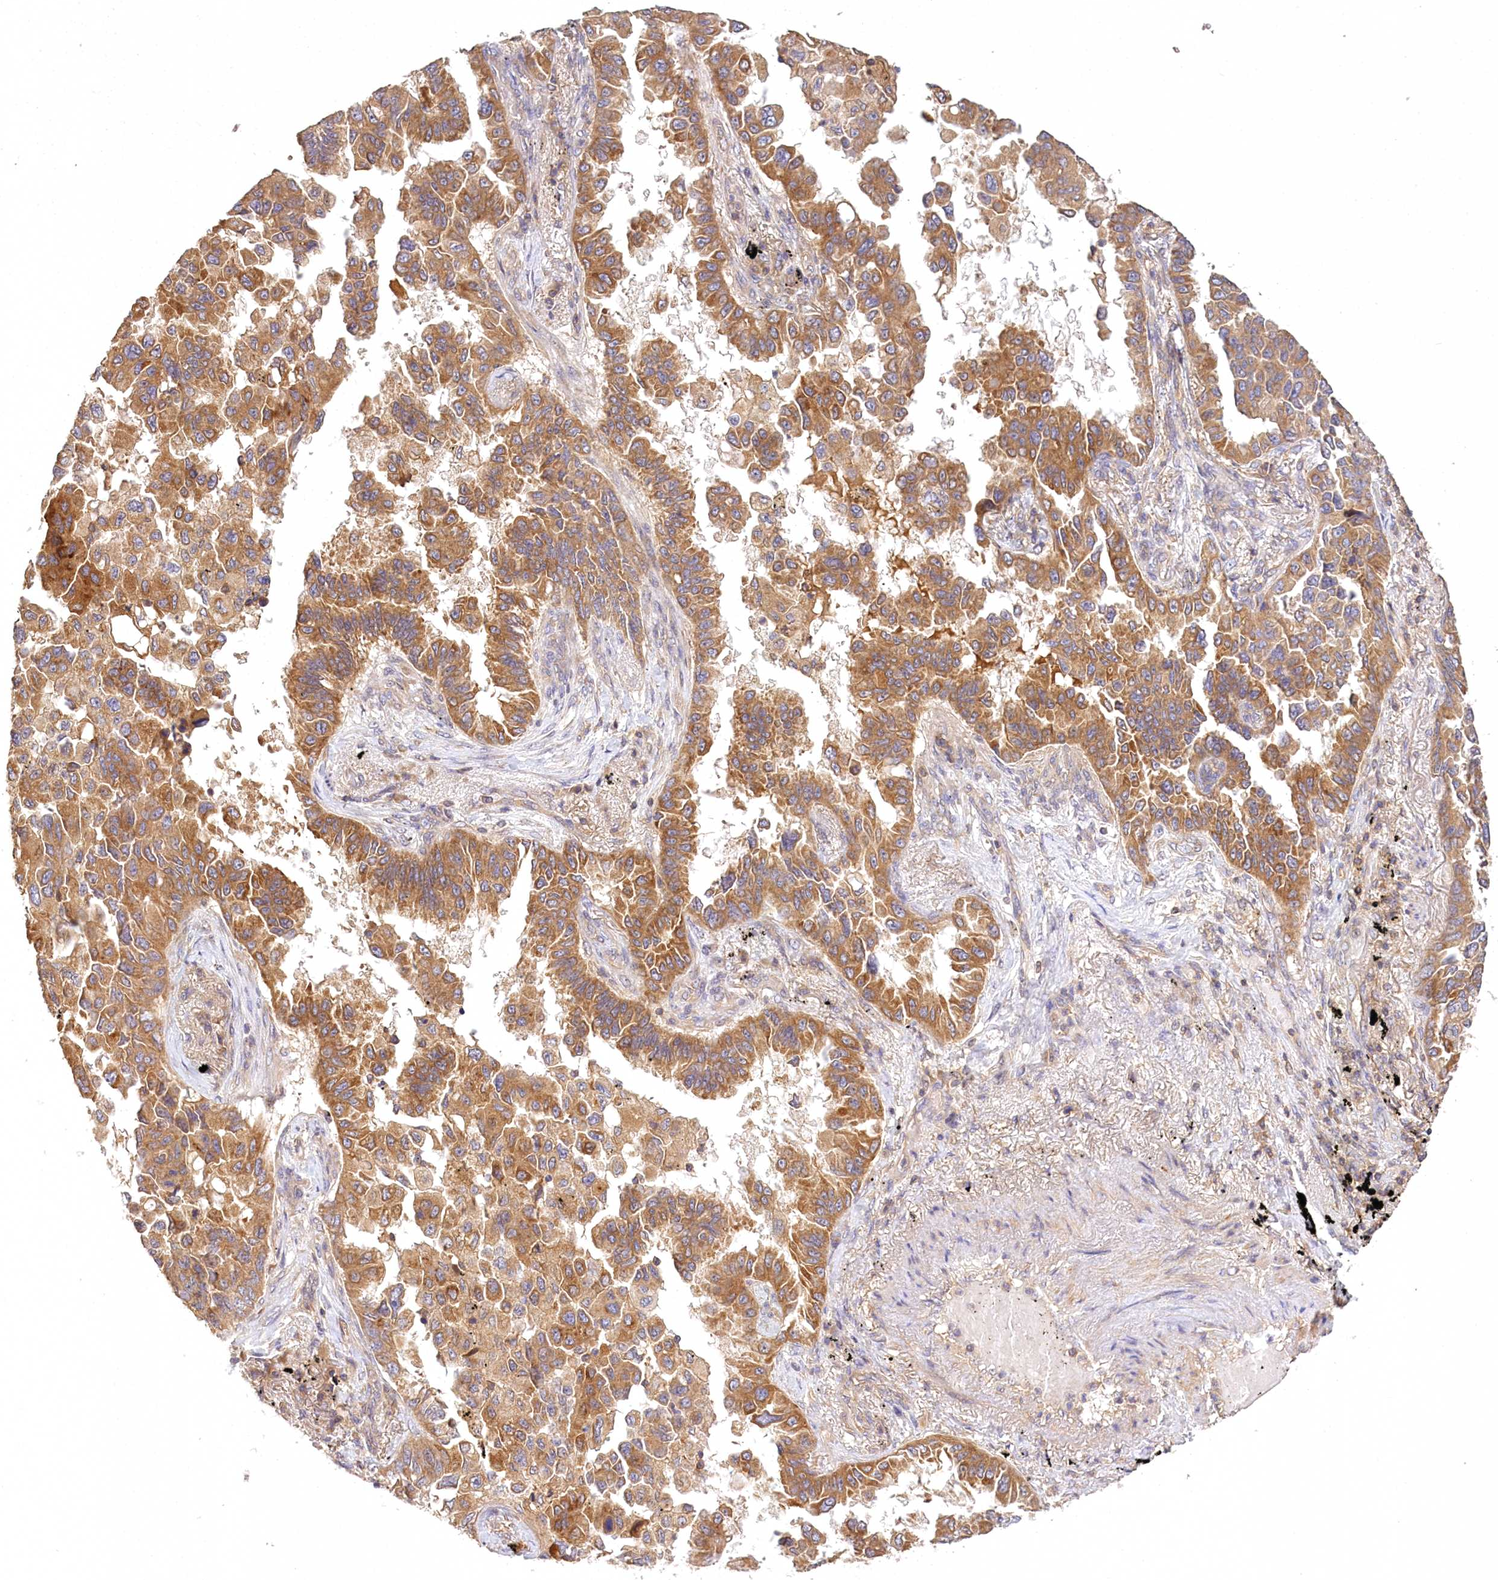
{"staining": {"intensity": "moderate", "quantity": ">75%", "location": "cytoplasmic/membranous"}, "tissue": "lung cancer", "cell_type": "Tumor cells", "image_type": "cancer", "snomed": [{"axis": "morphology", "description": "Adenocarcinoma, NOS"}, {"axis": "topography", "description": "Lung"}], "caption": "Lung cancer (adenocarcinoma) stained with immunohistochemistry exhibits moderate cytoplasmic/membranous expression in approximately >75% of tumor cells. (IHC, brightfield microscopy, high magnification).", "gene": "LSS", "patient": {"sex": "female", "age": 67}}